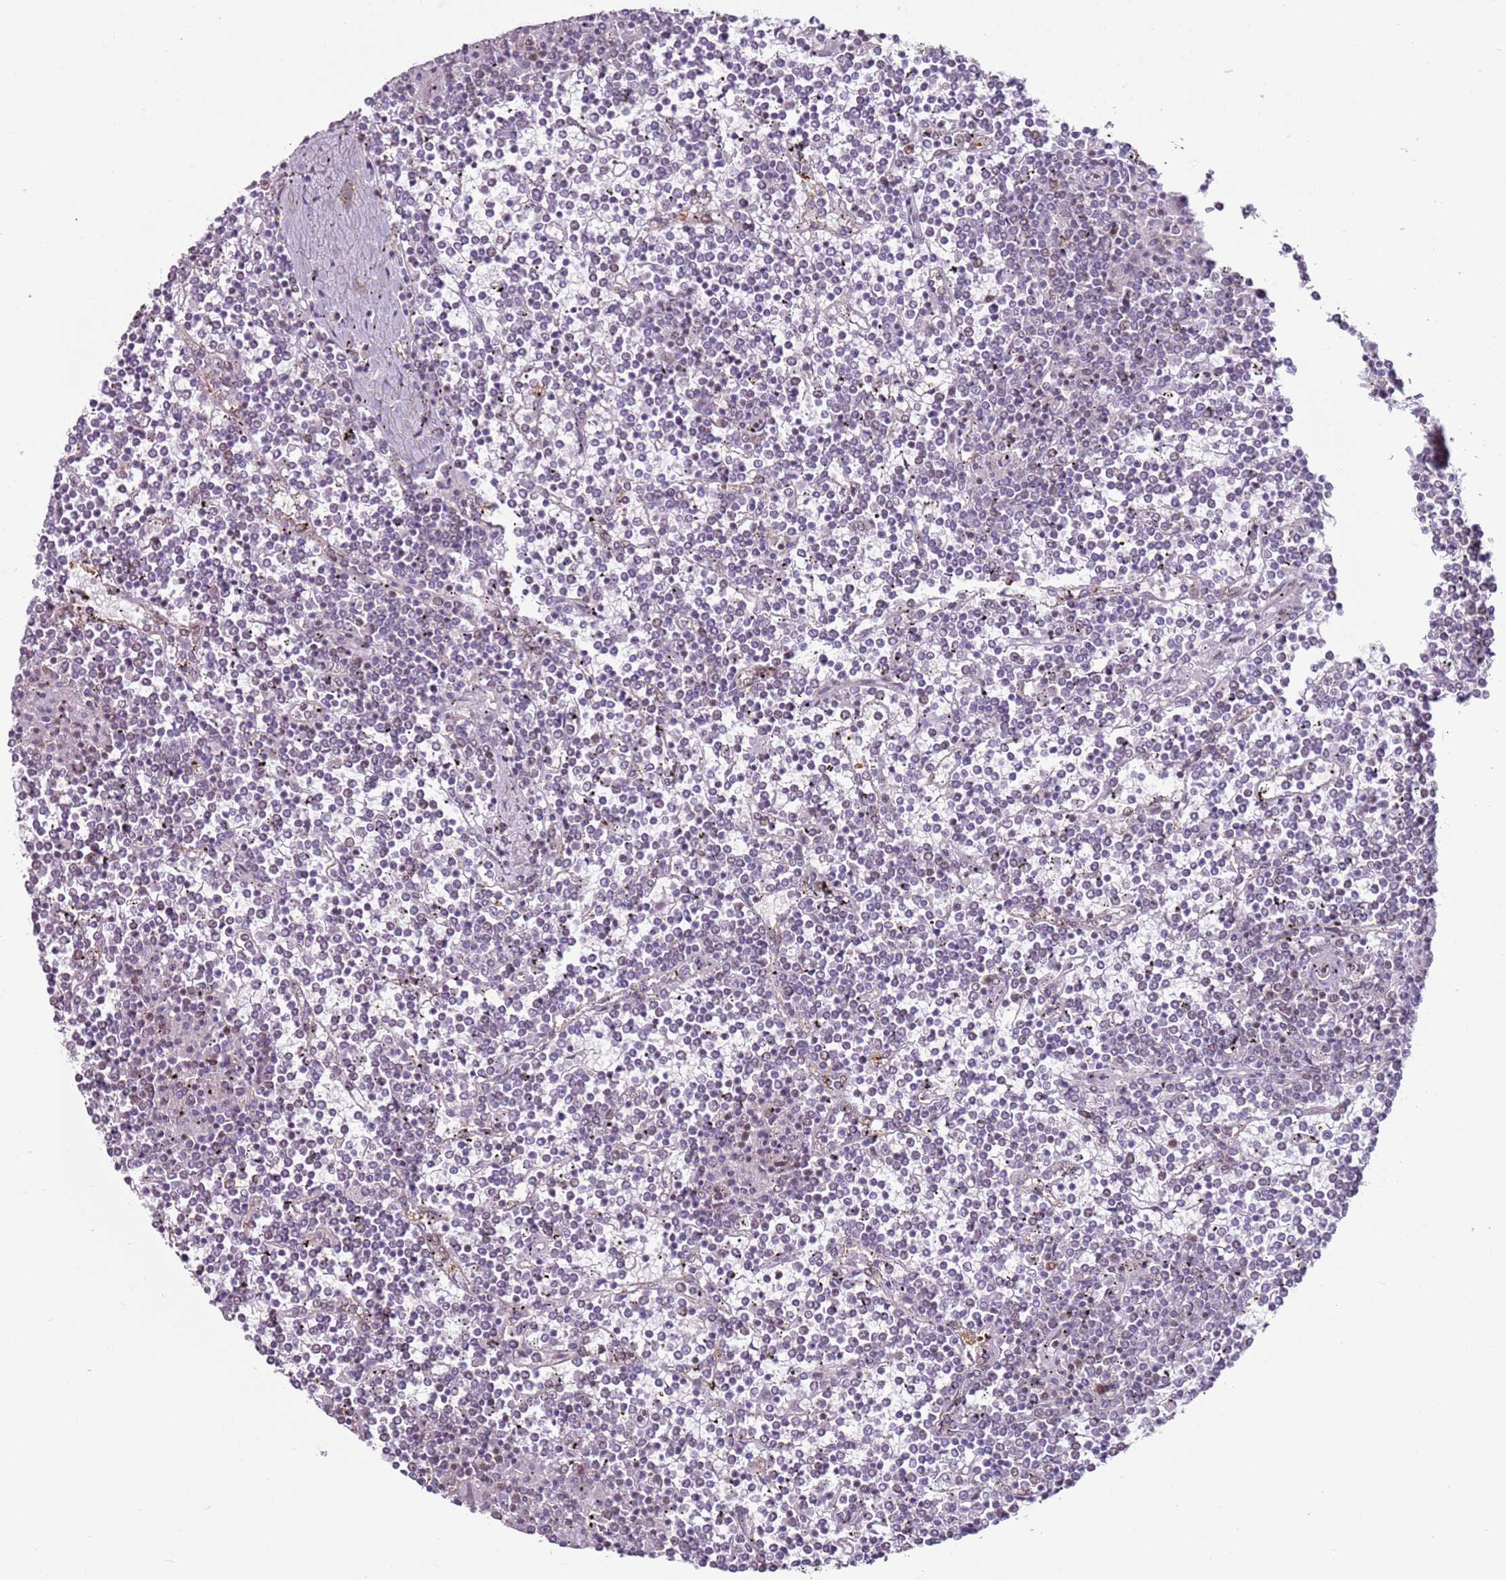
{"staining": {"intensity": "negative", "quantity": "none", "location": "none"}, "tissue": "lymphoma", "cell_type": "Tumor cells", "image_type": "cancer", "snomed": [{"axis": "morphology", "description": "Malignant lymphoma, non-Hodgkin's type, Low grade"}, {"axis": "topography", "description": "Spleen"}], "caption": "Tumor cells show no significant staining in low-grade malignant lymphoma, non-Hodgkin's type.", "gene": "PSMD4", "patient": {"sex": "female", "age": 19}}